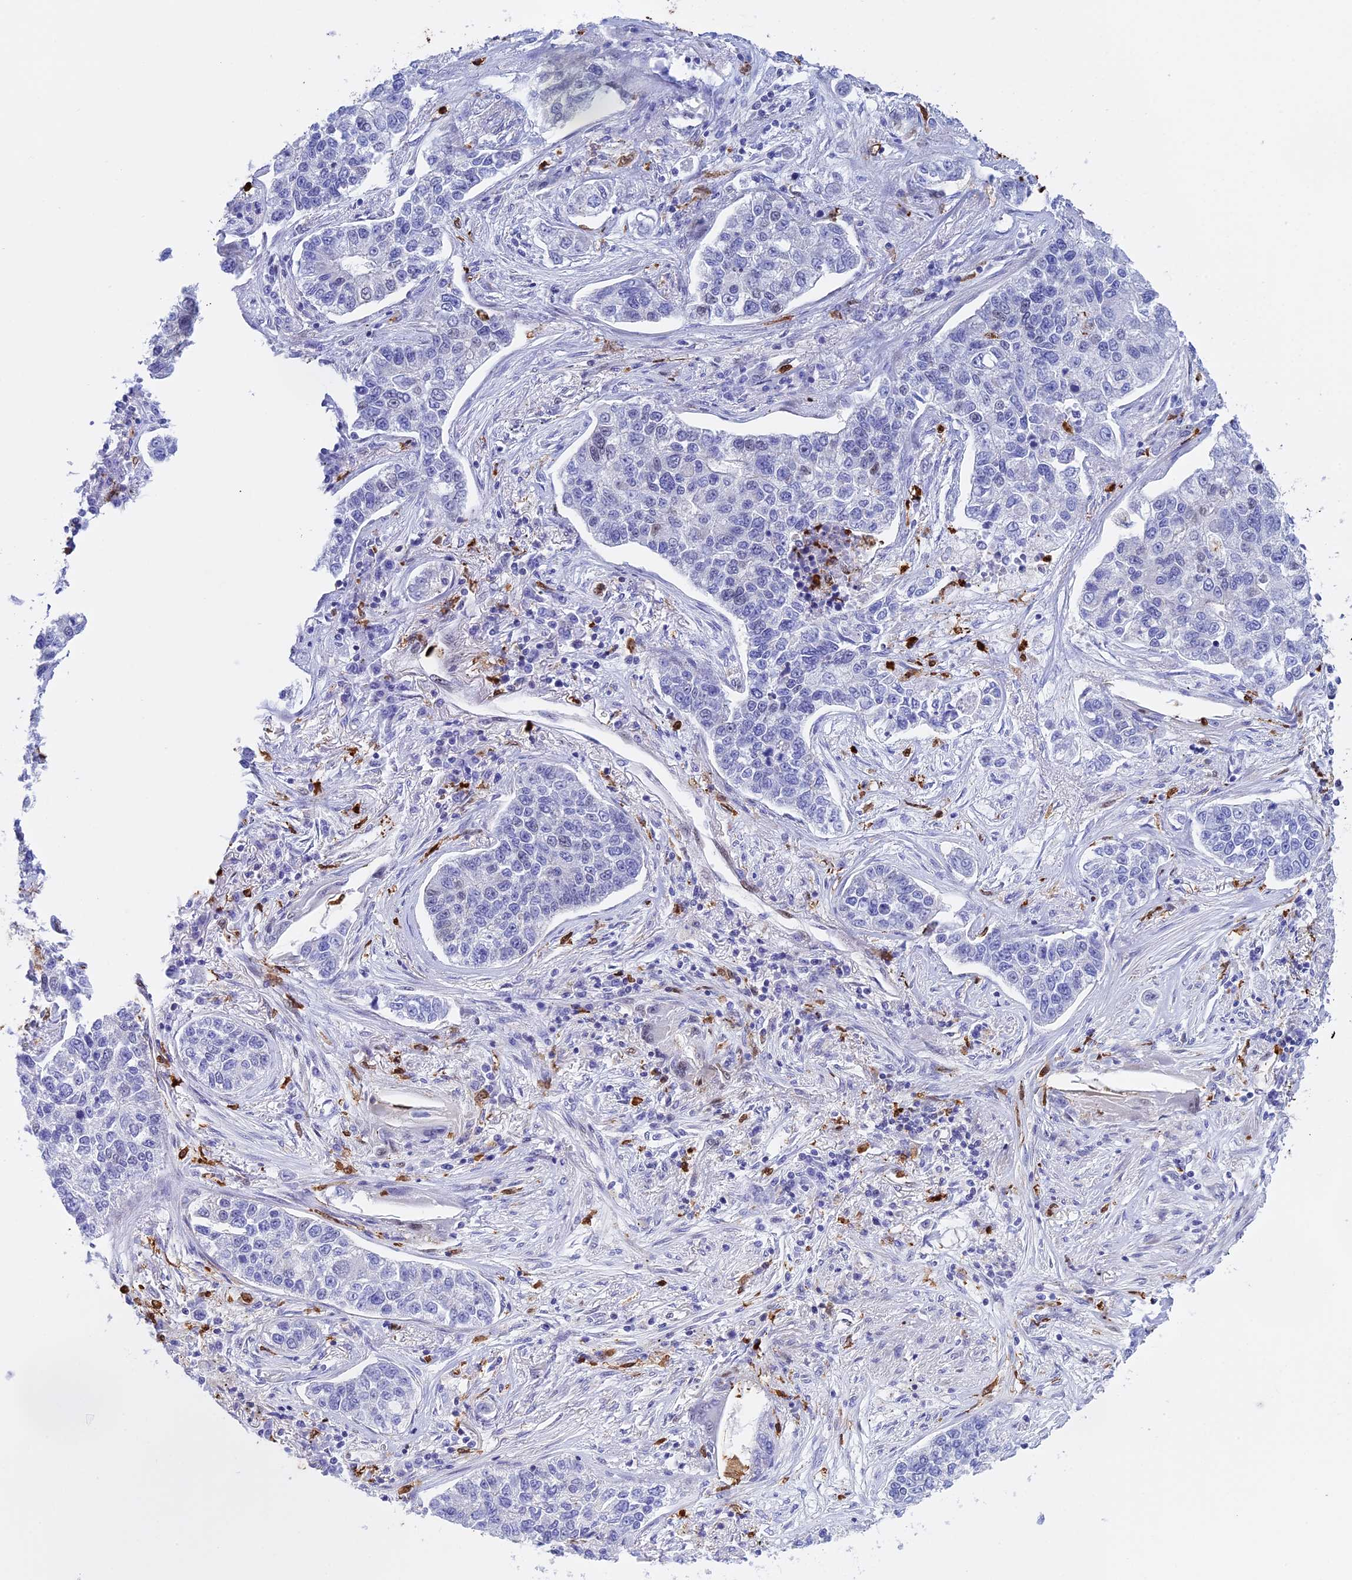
{"staining": {"intensity": "negative", "quantity": "none", "location": "none"}, "tissue": "lung cancer", "cell_type": "Tumor cells", "image_type": "cancer", "snomed": [{"axis": "morphology", "description": "Adenocarcinoma, NOS"}, {"axis": "topography", "description": "Lung"}], "caption": "Human adenocarcinoma (lung) stained for a protein using IHC displays no expression in tumor cells.", "gene": "SLC26A1", "patient": {"sex": "male", "age": 49}}